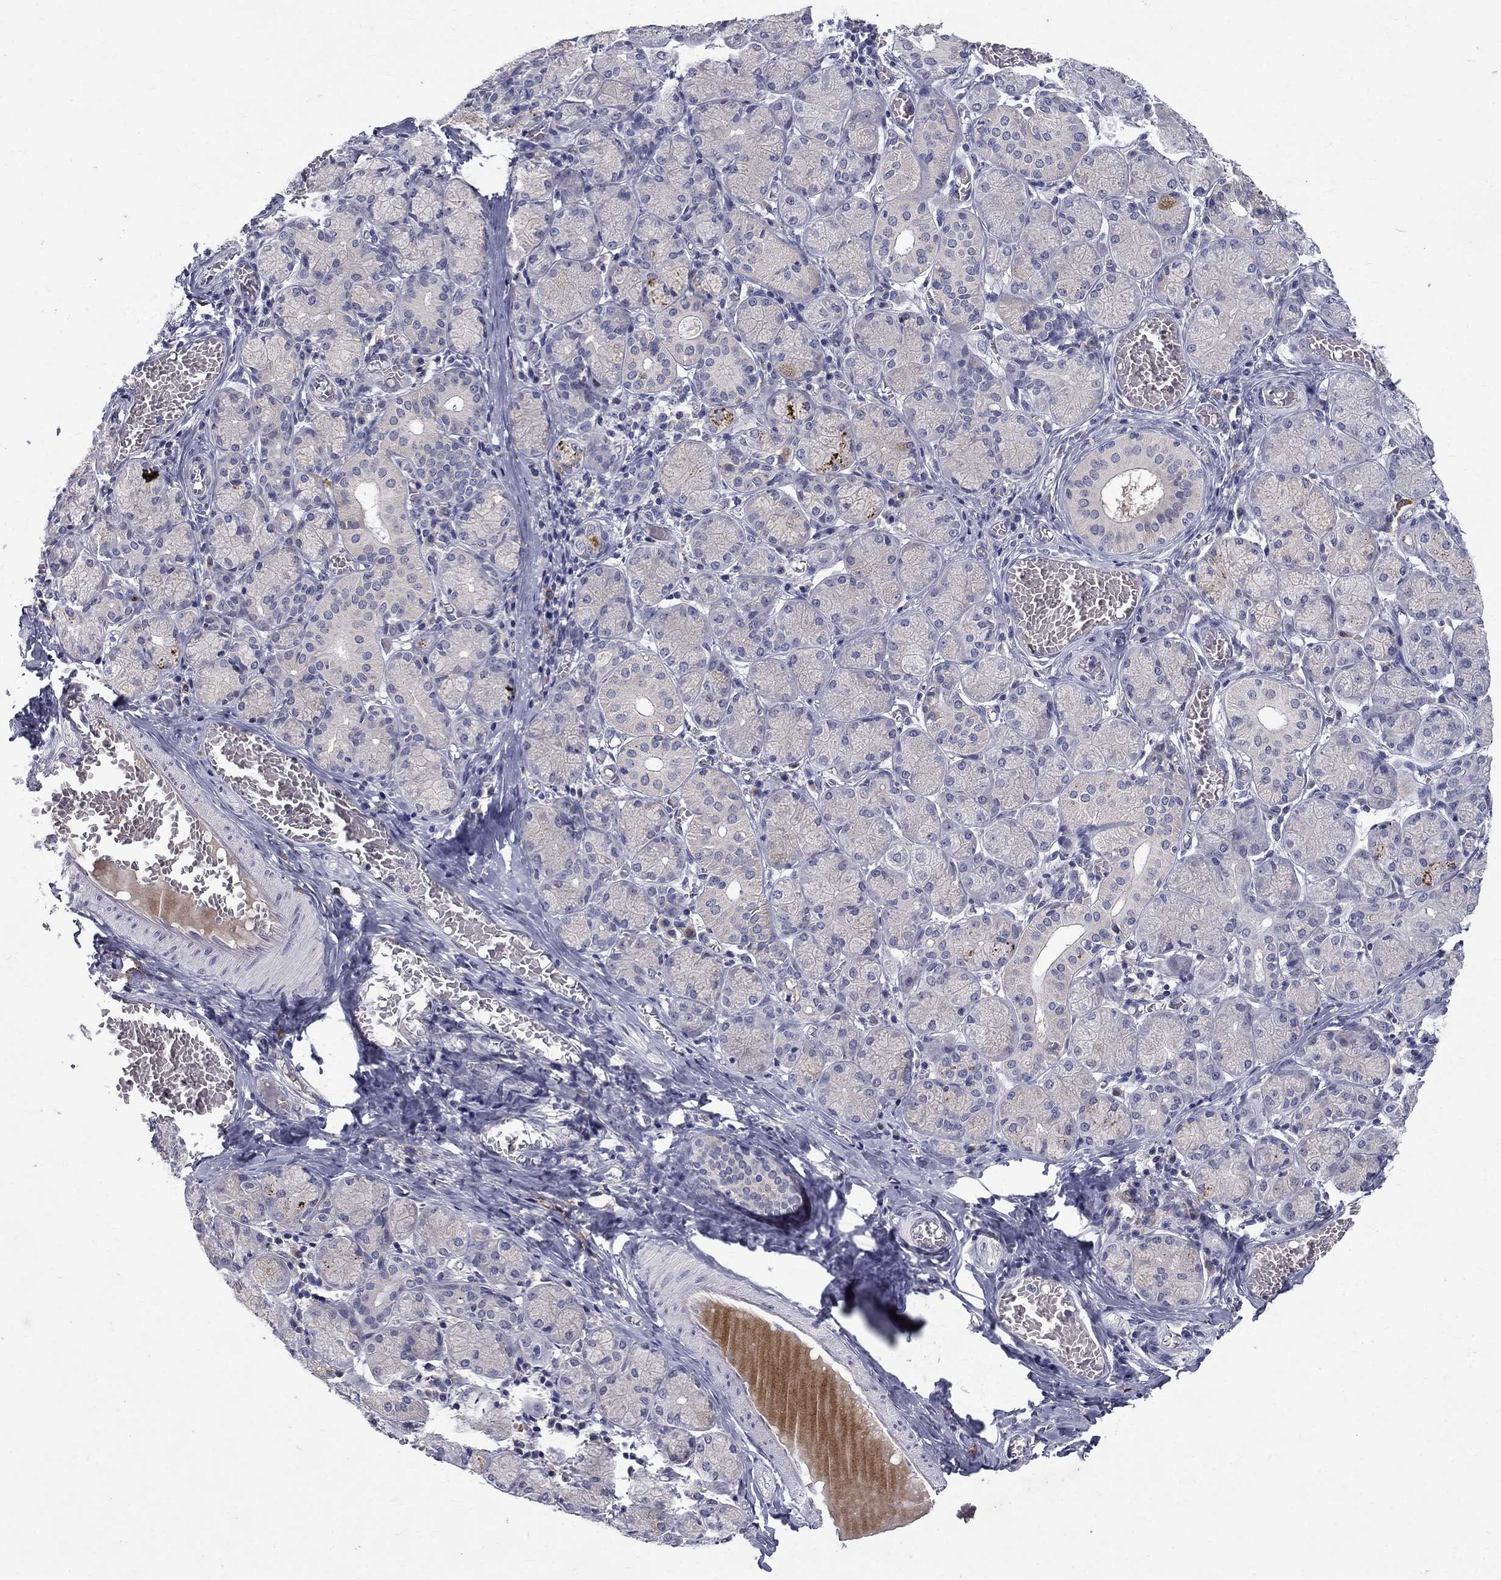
{"staining": {"intensity": "moderate", "quantity": "<25%", "location": "cytoplasmic/membranous"}, "tissue": "salivary gland", "cell_type": "Glandular cells", "image_type": "normal", "snomed": [{"axis": "morphology", "description": "Normal tissue, NOS"}, {"axis": "topography", "description": "Salivary gland"}, {"axis": "topography", "description": "Peripheral nerve tissue"}], "caption": "Protein expression analysis of benign human salivary gland reveals moderate cytoplasmic/membranous expression in approximately <25% of glandular cells. The protein is stained brown, and the nuclei are stained in blue (DAB IHC with brightfield microscopy, high magnification).", "gene": "STAB2", "patient": {"sex": "female", "age": 24}}